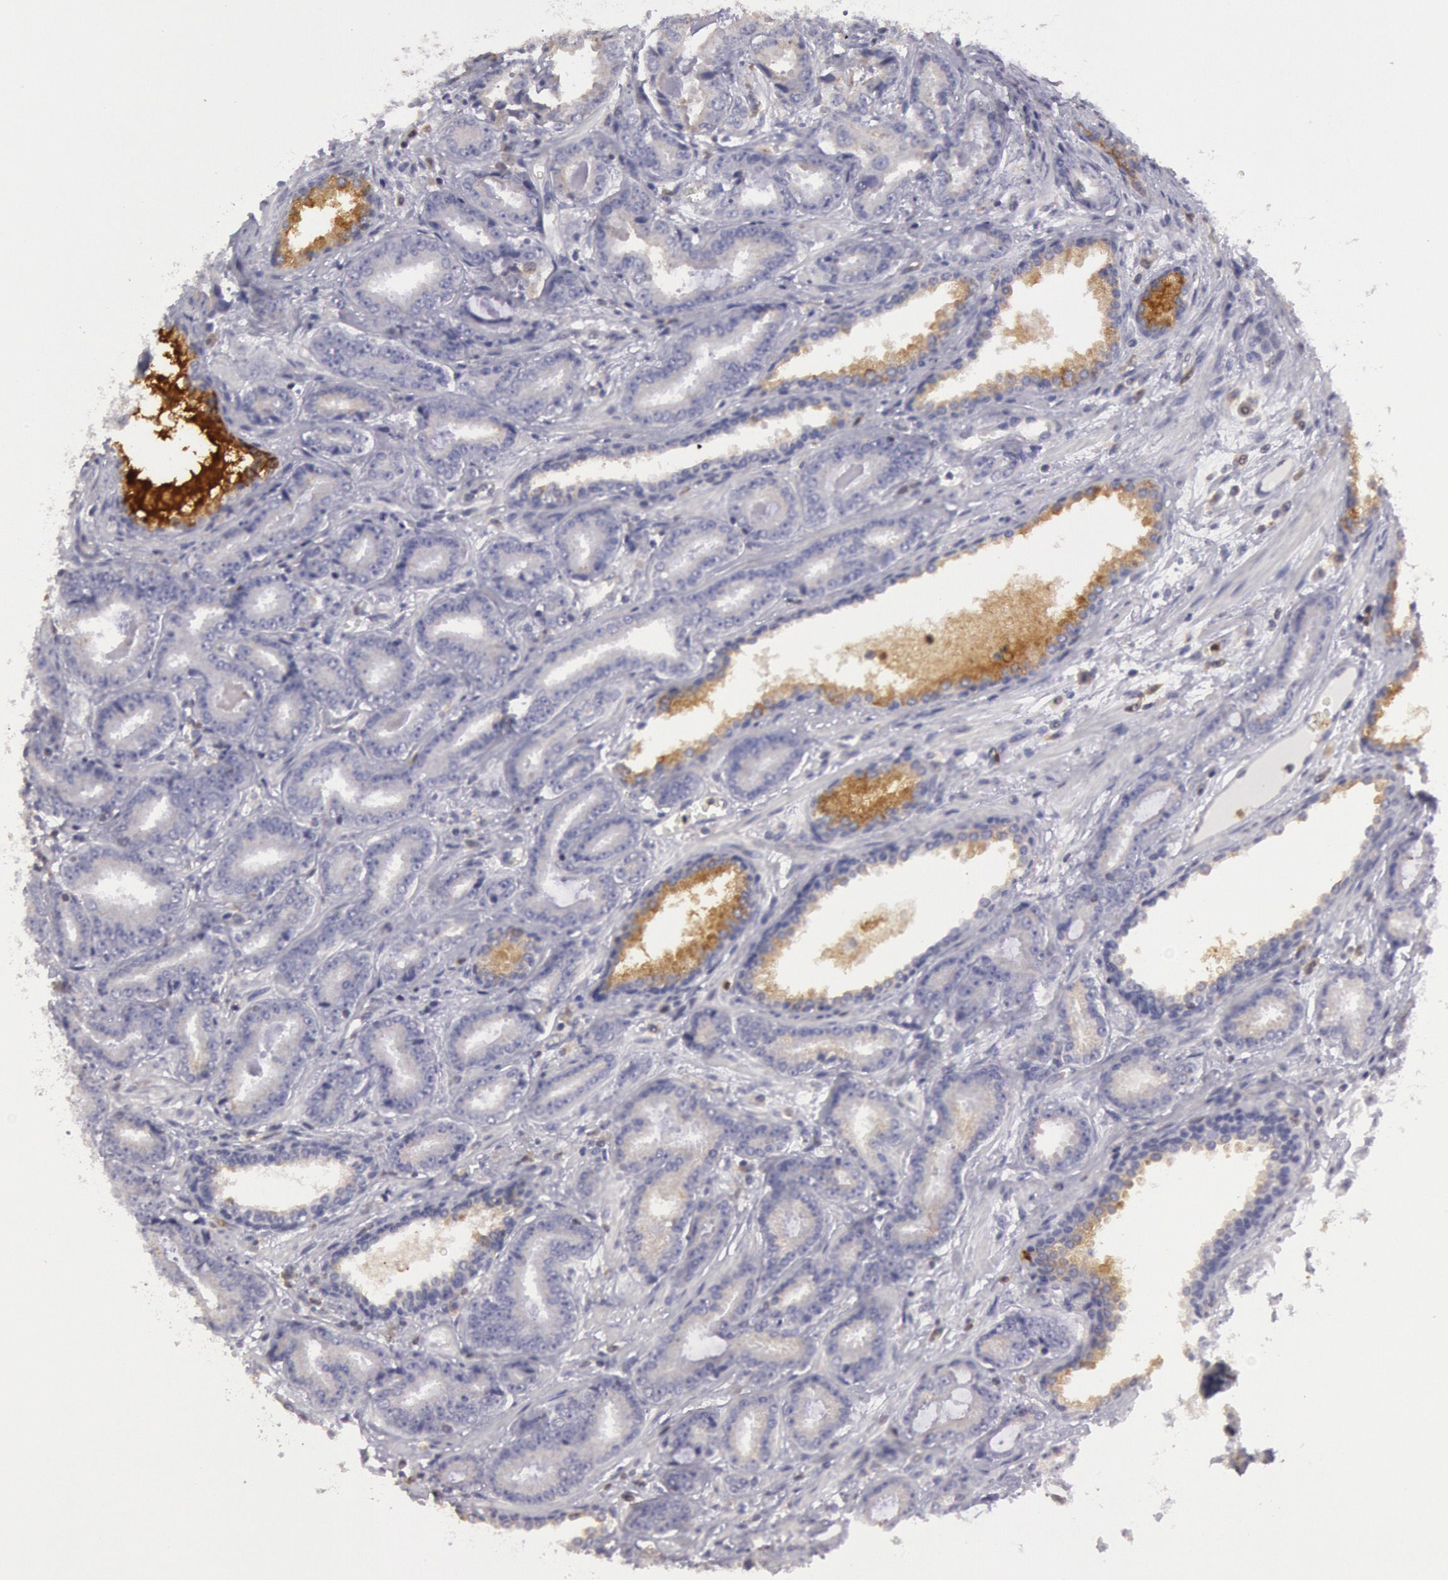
{"staining": {"intensity": "negative", "quantity": "none", "location": "none"}, "tissue": "prostate cancer", "cell_type": "Tumor cells", "image_type": "cancer", "snomed": [{"axis": "morphology", "description": "Adenocarcinoma, Low grade"}, {"axis": "topography", "description": "Prostate"}], "caption": "The micrograph displays no staining of tumor cells in prostate cancer. (DAB immunohistochemistry (IHC) with hematoxylin counter stain).", "gene": "RAB27A", "patient": {"sex": "male", "age": 65}}